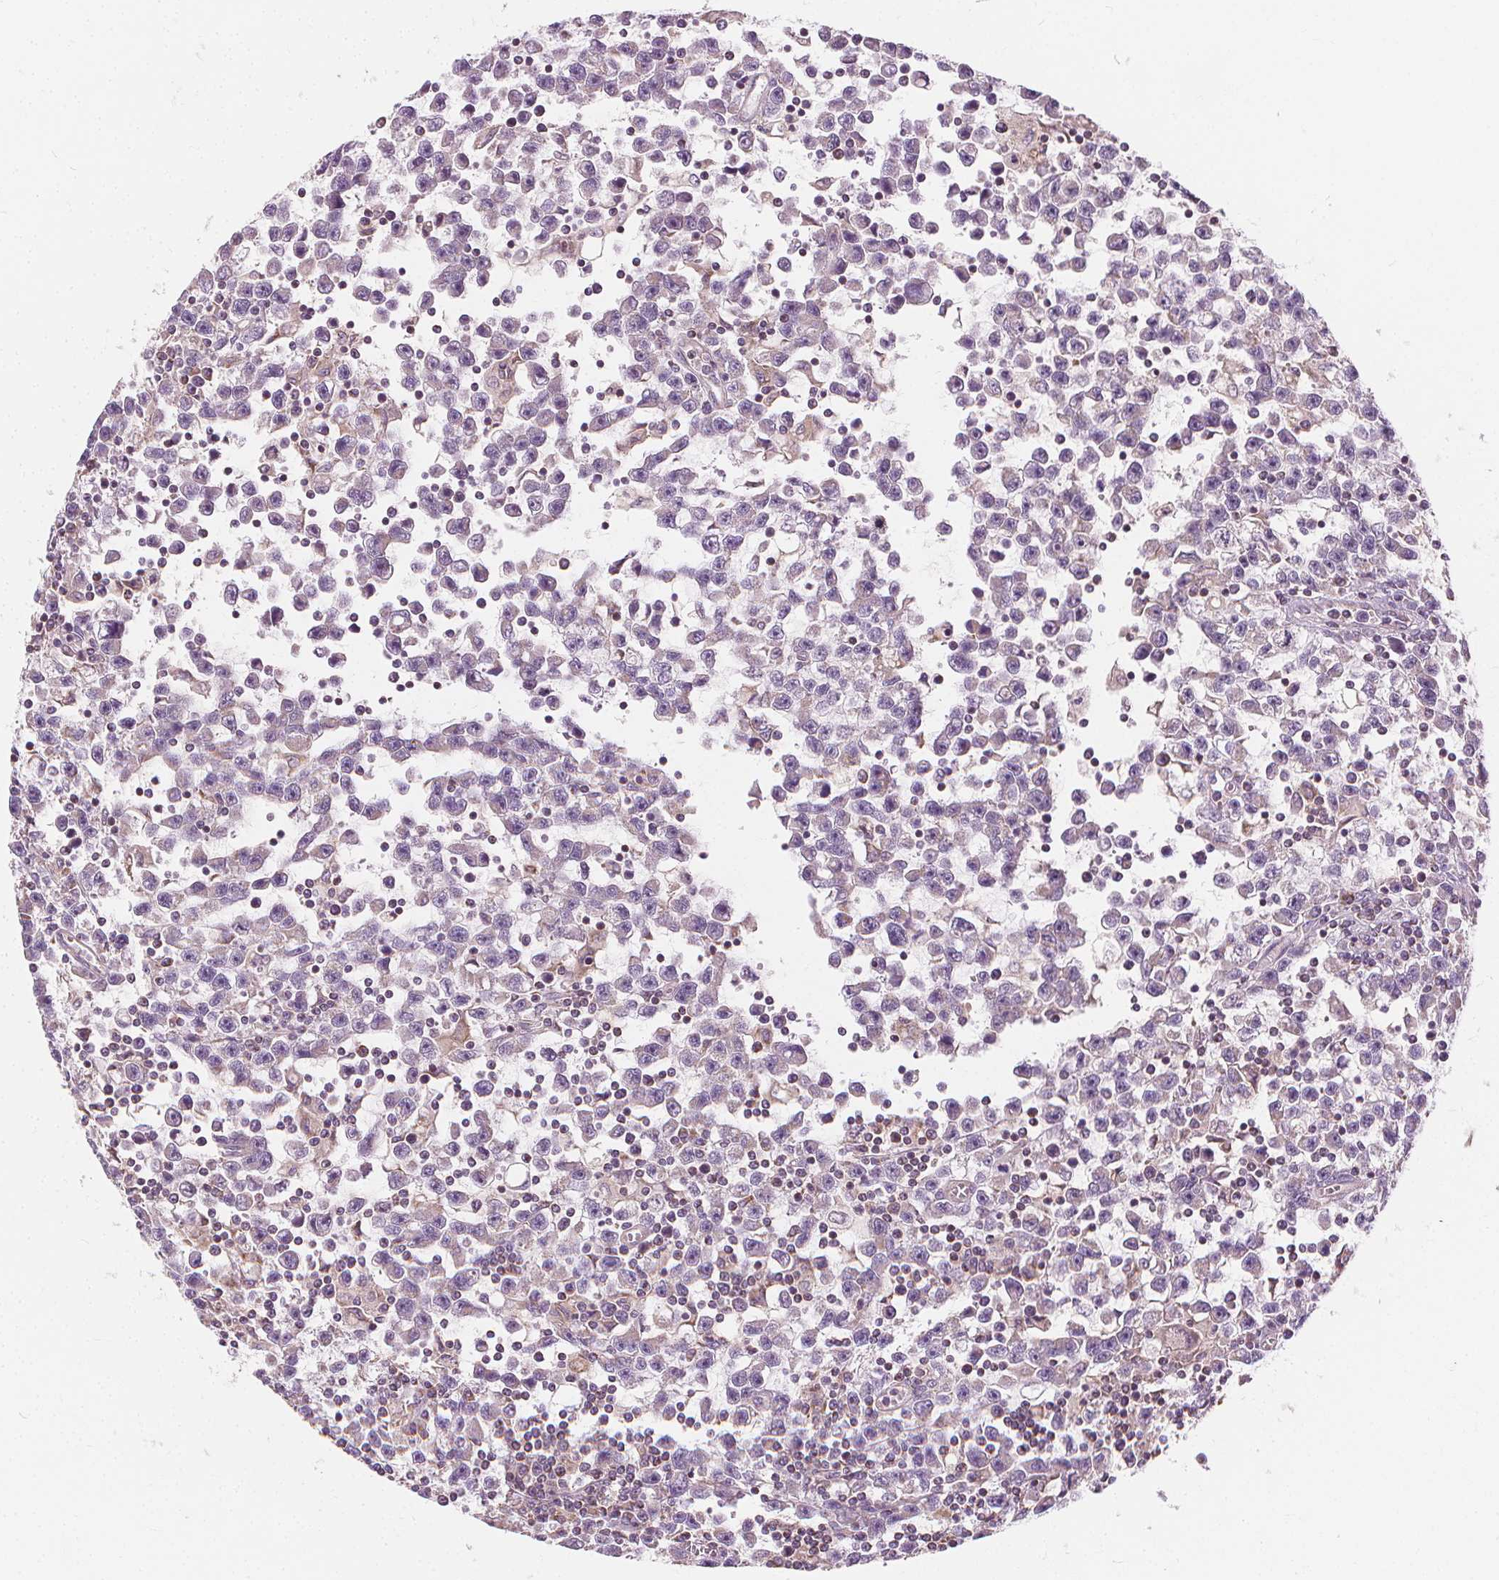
{"staining": {"intensity": "negative", "quantity": "none", "location": "none"}, "tissue": "testis cancer", "cell_type": "Tumor cells", "image_type": "cancer", "snomed": [{"axis": "morphology", "description": "Seminoma, NOS"}, {"axis": "topography", "description": "Testis"}], "caption": "Tumor cells show no significant positivity in seminoma (testis).", "gene": "RAB20", "patient": {"sex": "male", "age": 31}}